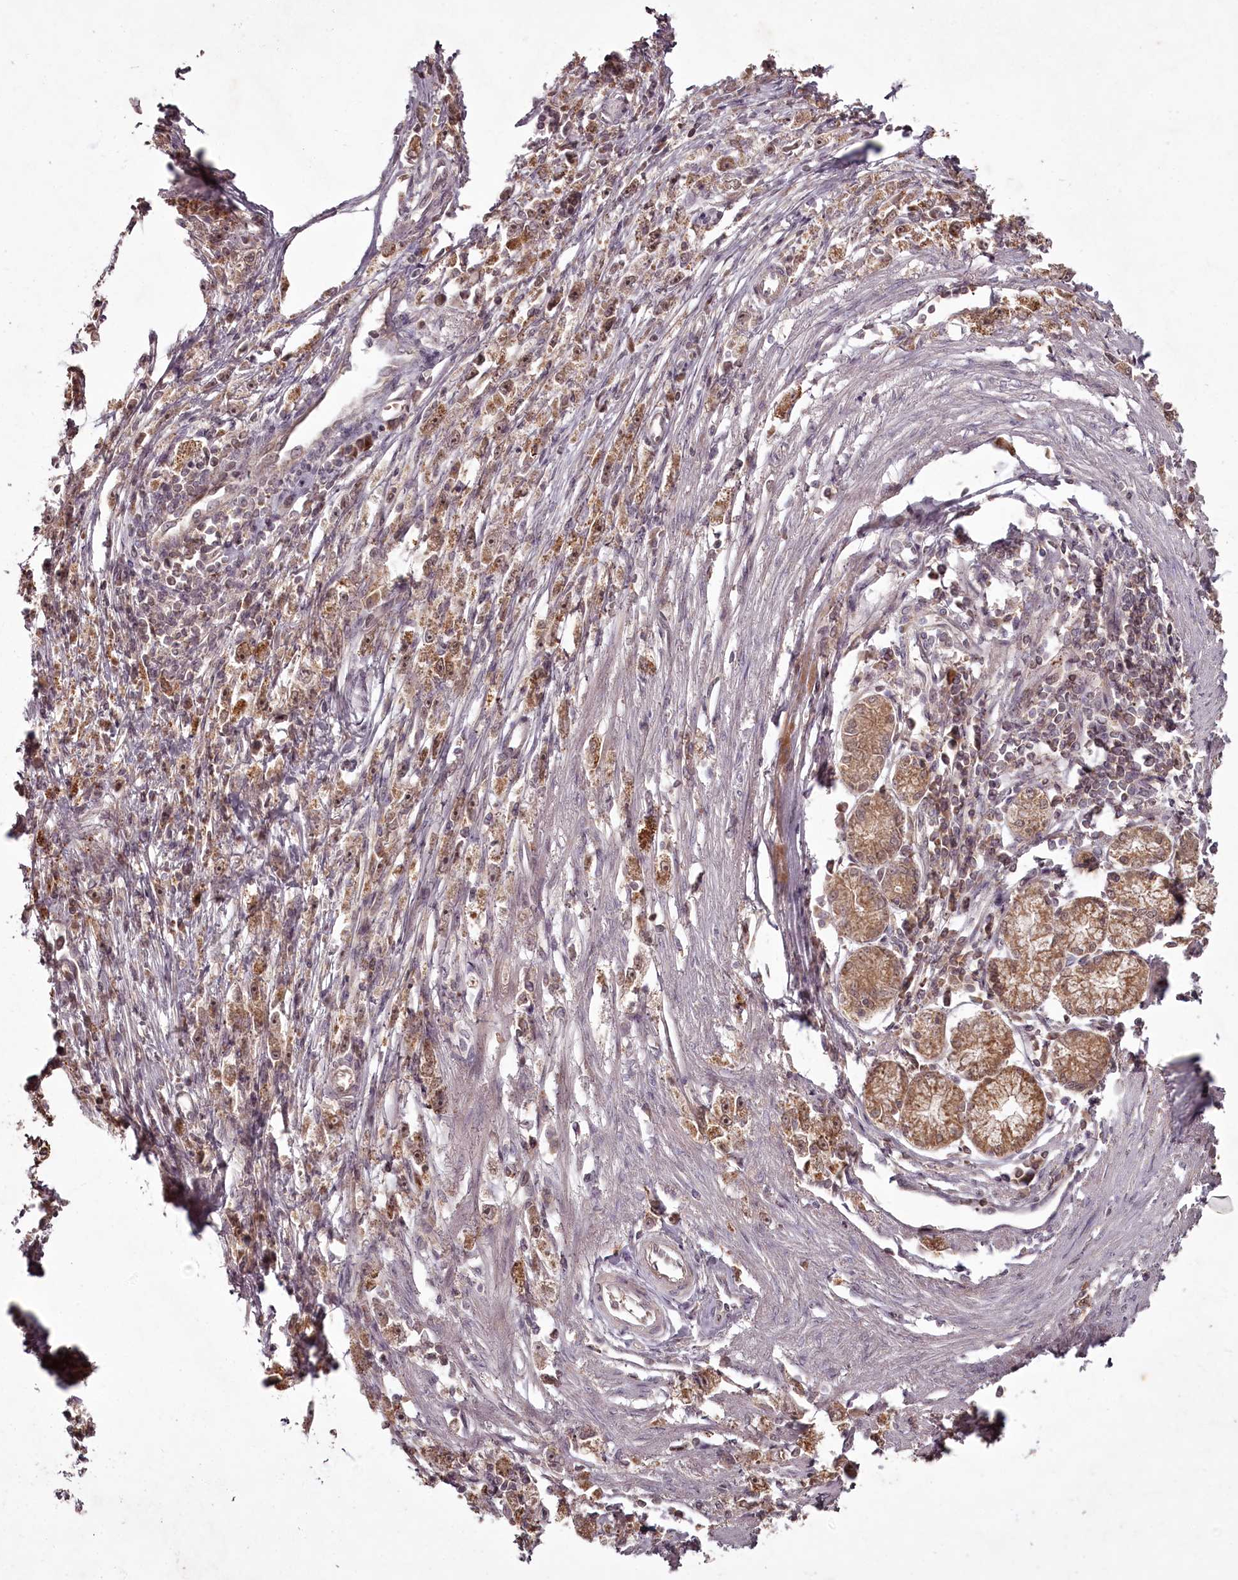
{"staining": {"intensity": "moderate", "quantity": ">75%", "location": "cytoplasmic/membranous"}, "tissue": "stomach cancer", "cell_type": "Tumor cells", "image_type": "cancer", "snomed": [{"axis": "morphology", "description": "Adenocarcinoma, NOS"}, {"axis": "topography", "description": "Stomach"}], "caption": "A photomicrograph of stomach cancer stained for a protein reveals moderate cytoplasmic/membranous brown staining in tumor cells. The staining was performed using DAB, with brown indicating positive protein expression. Nuclei are stained blue with hematoxylin.", "gene": "PCBP2", "patient": {"sex": "female", "age": 59}}